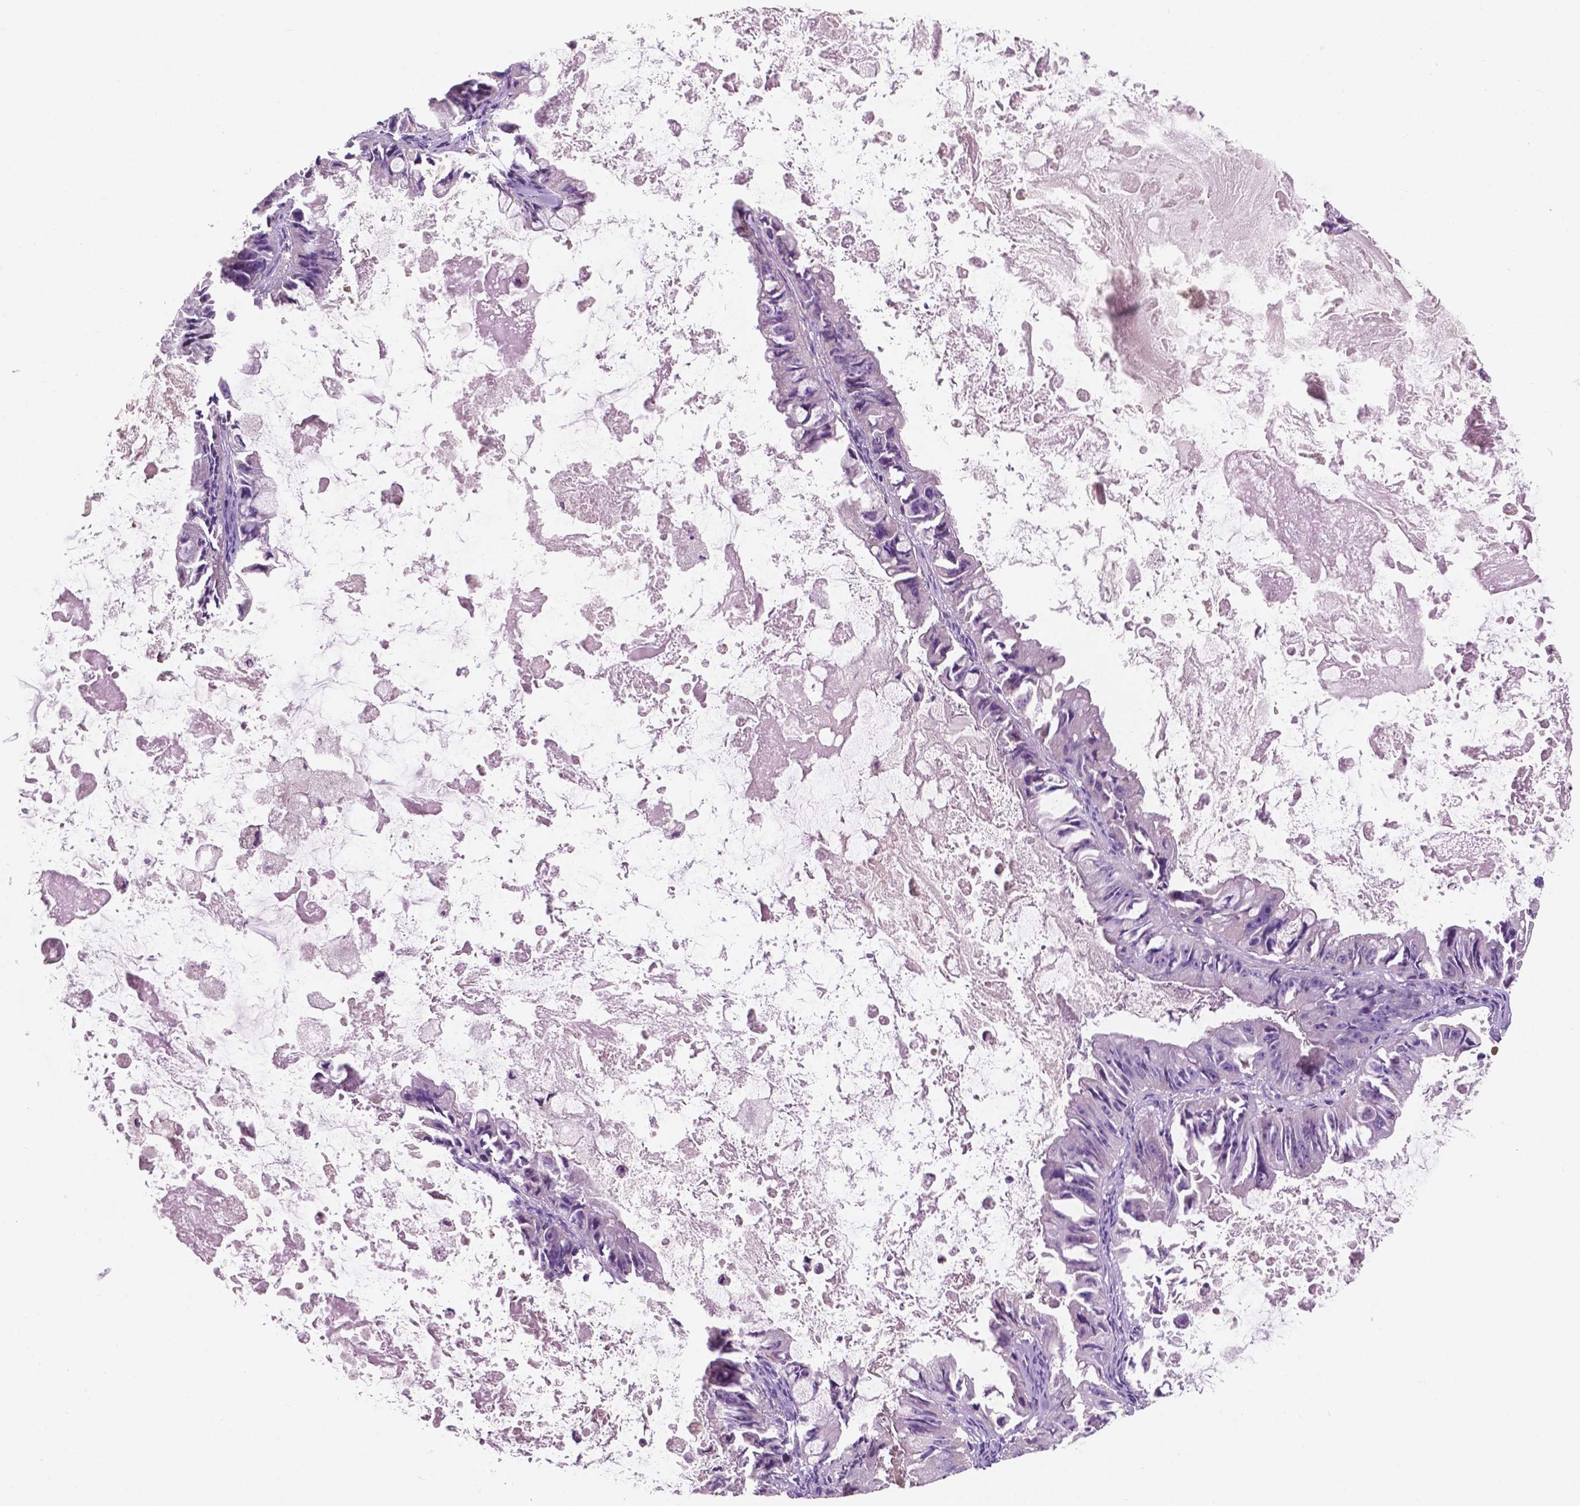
{"staining": {"intensity": "negative", "quantity": "none", "location": "none"}, "tissue": "ovarian cancer", "cell_type": "Tumor cells", "image_type": "cancer", "snomed": [{"axis": "morphology", "description": "Cystadenocarcinoma, mucinous, NOS"}, {"axis": "topography", "description": "Ovary"}], "caption": "Immunohistochemistry (IHC) of human ovarian mucinous cystadenocarcinoma reveals no staining in tumor cells.", "gene": "SEMA4A", "patient": {"sex": "female", "age": 61}}